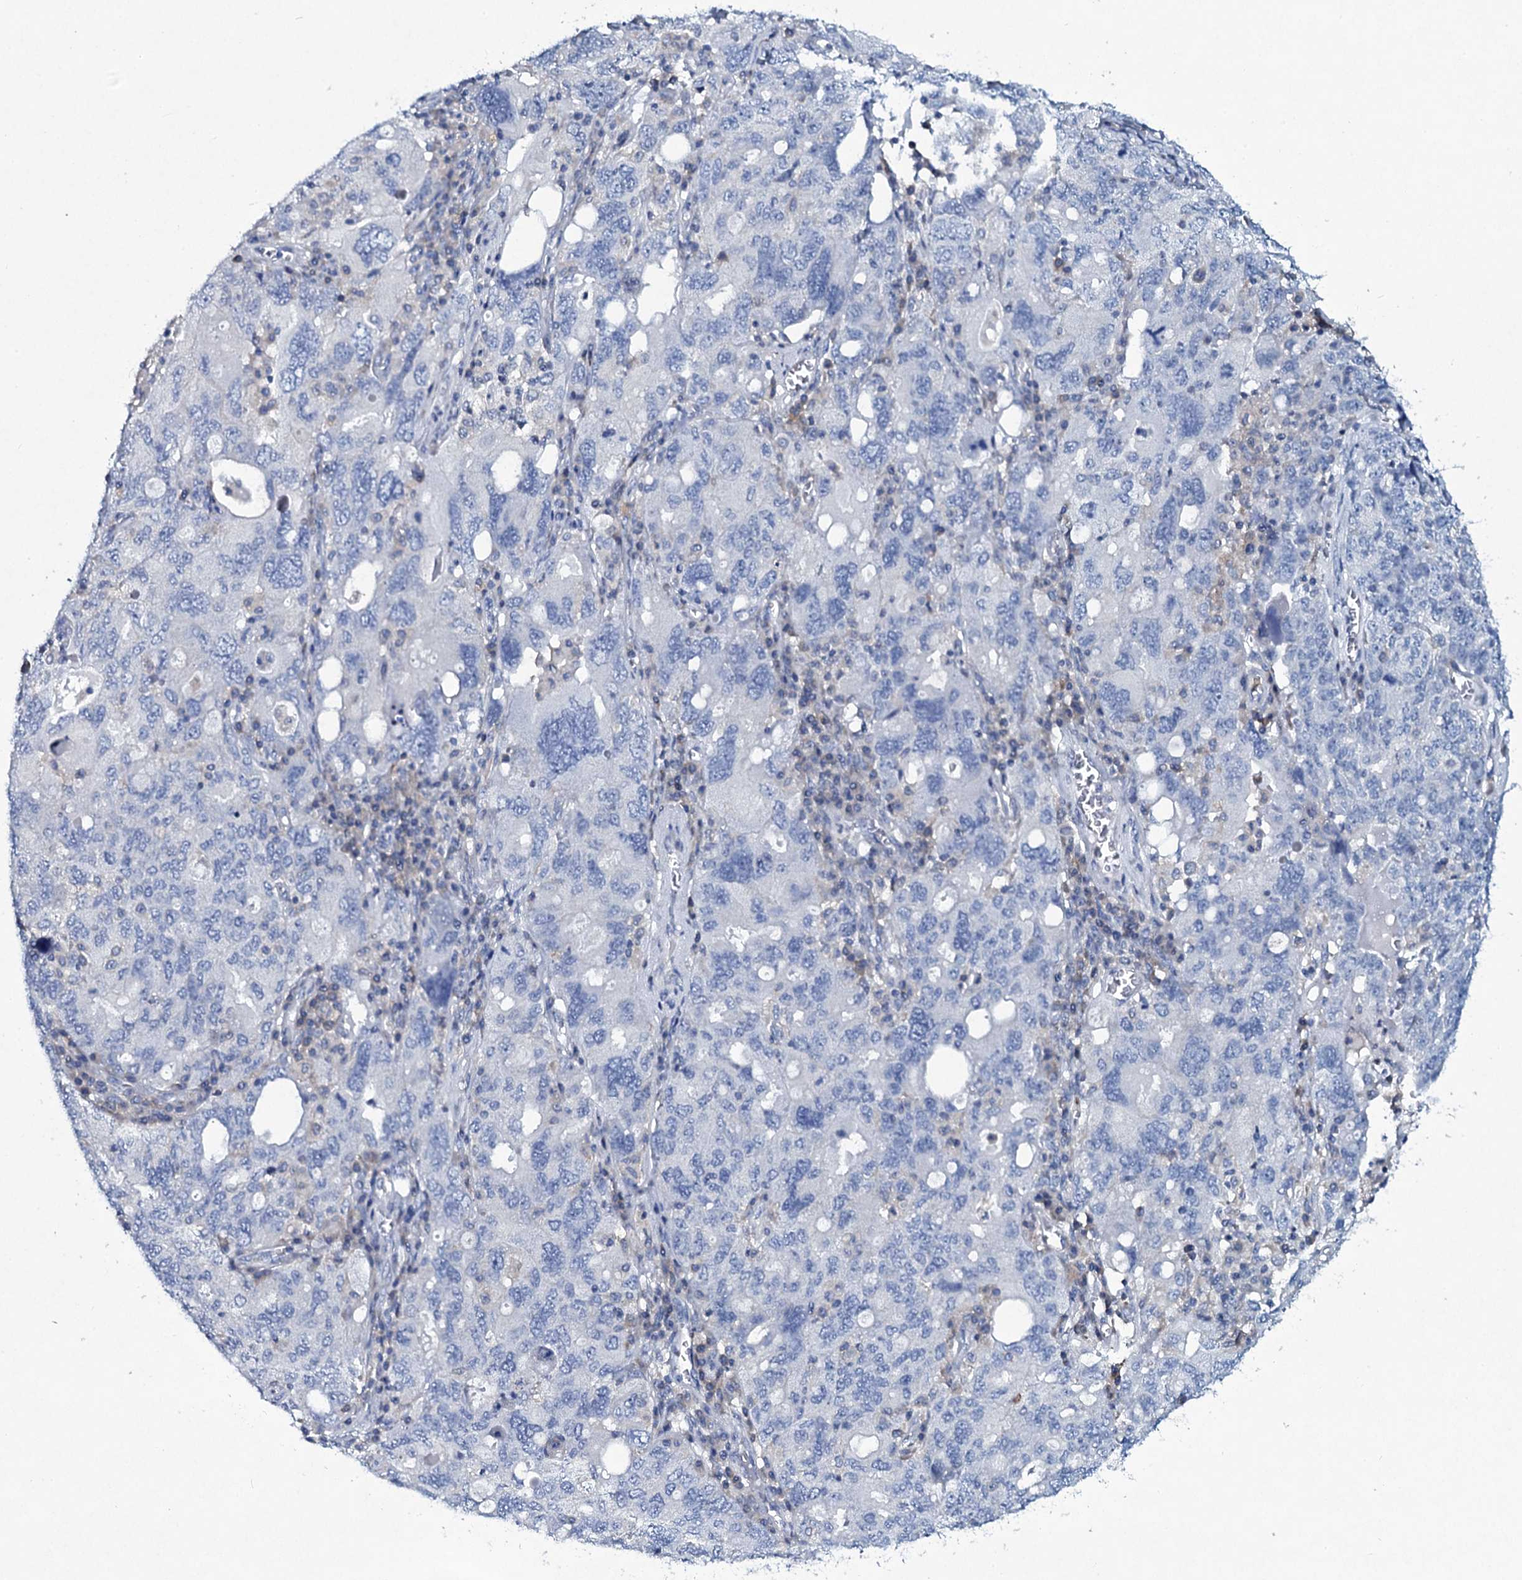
{"staining": {"intensity": "negative", "quantity": "none", "location": "none"}, "tissue": "ovarian cancer", "cell_type": "Tumor cells", "image_type": "cancer", "snomed": [{"axis": "morphology", "description": "Carcinoma, endometroid"}, {"axis": "topography", "description": "Ovary"}], "caption": "This is an immunohistochemistry micrograph of endometroid carcinoma (ovarian). There is no expression in tumor cells.", "gene": "TPGS2", "patient": {"sex": "female", "age": 62}}